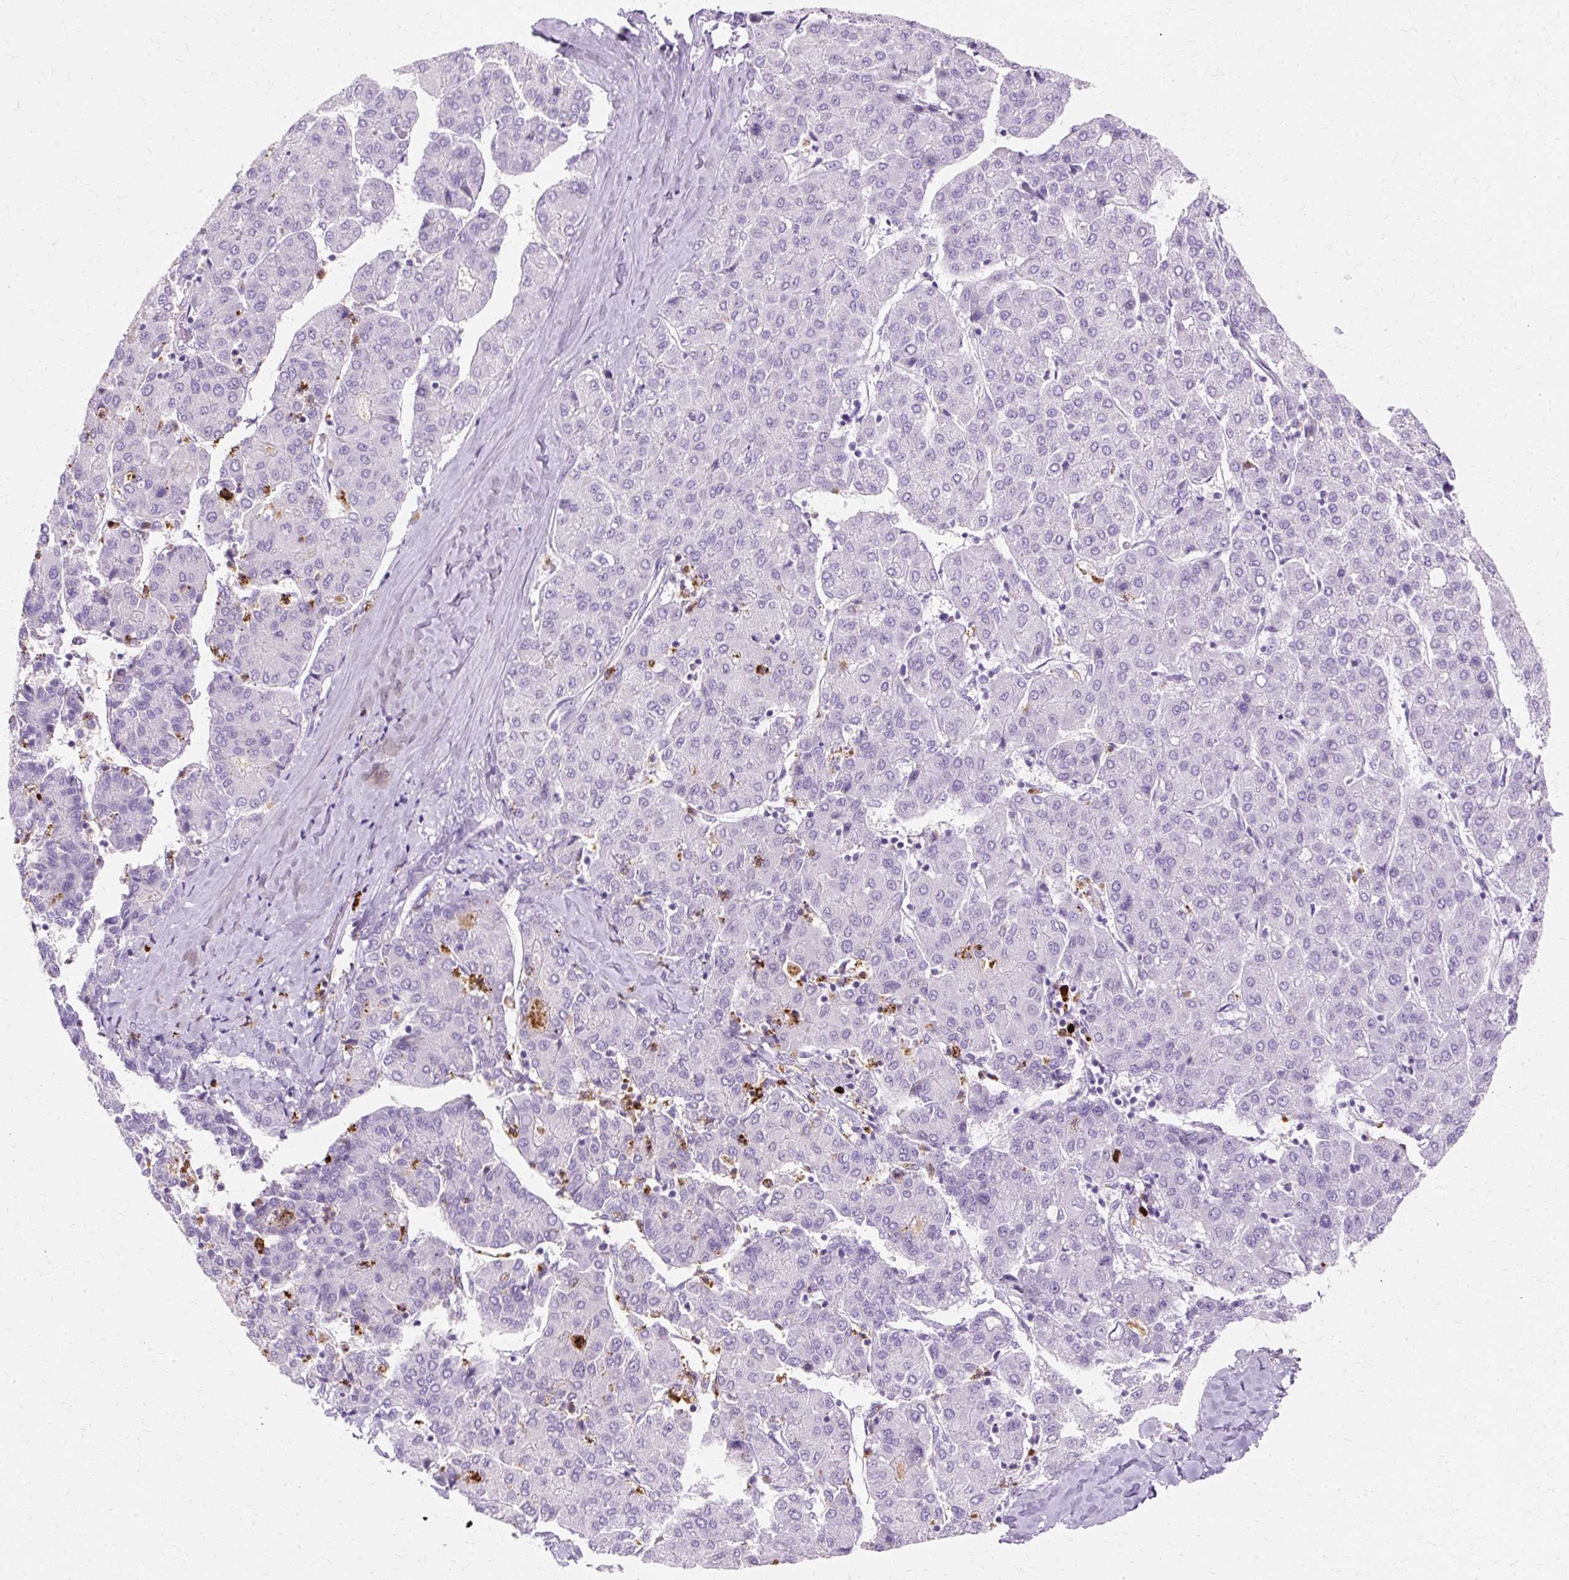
{"staining": {"intensity": "negative", "quantity": "none", "location": "none"}, "tissue": "liver cancer", "cell_type": "Tumor cells", "image_type": "cancer", "snomed": [{"axis": "morphology", "description": "Carcinoma, Hepatocellular, NOS"}, {"axis": "topography", "description": "Liver"}], "caption": "This is a micrograph of immunohistochemistry (IHC) staining of liver hepatocellular carcinoma, which shows no staining in tumor cells.", "gene": "DEFA1", "patient": {"sex": "male", "age": 65}}